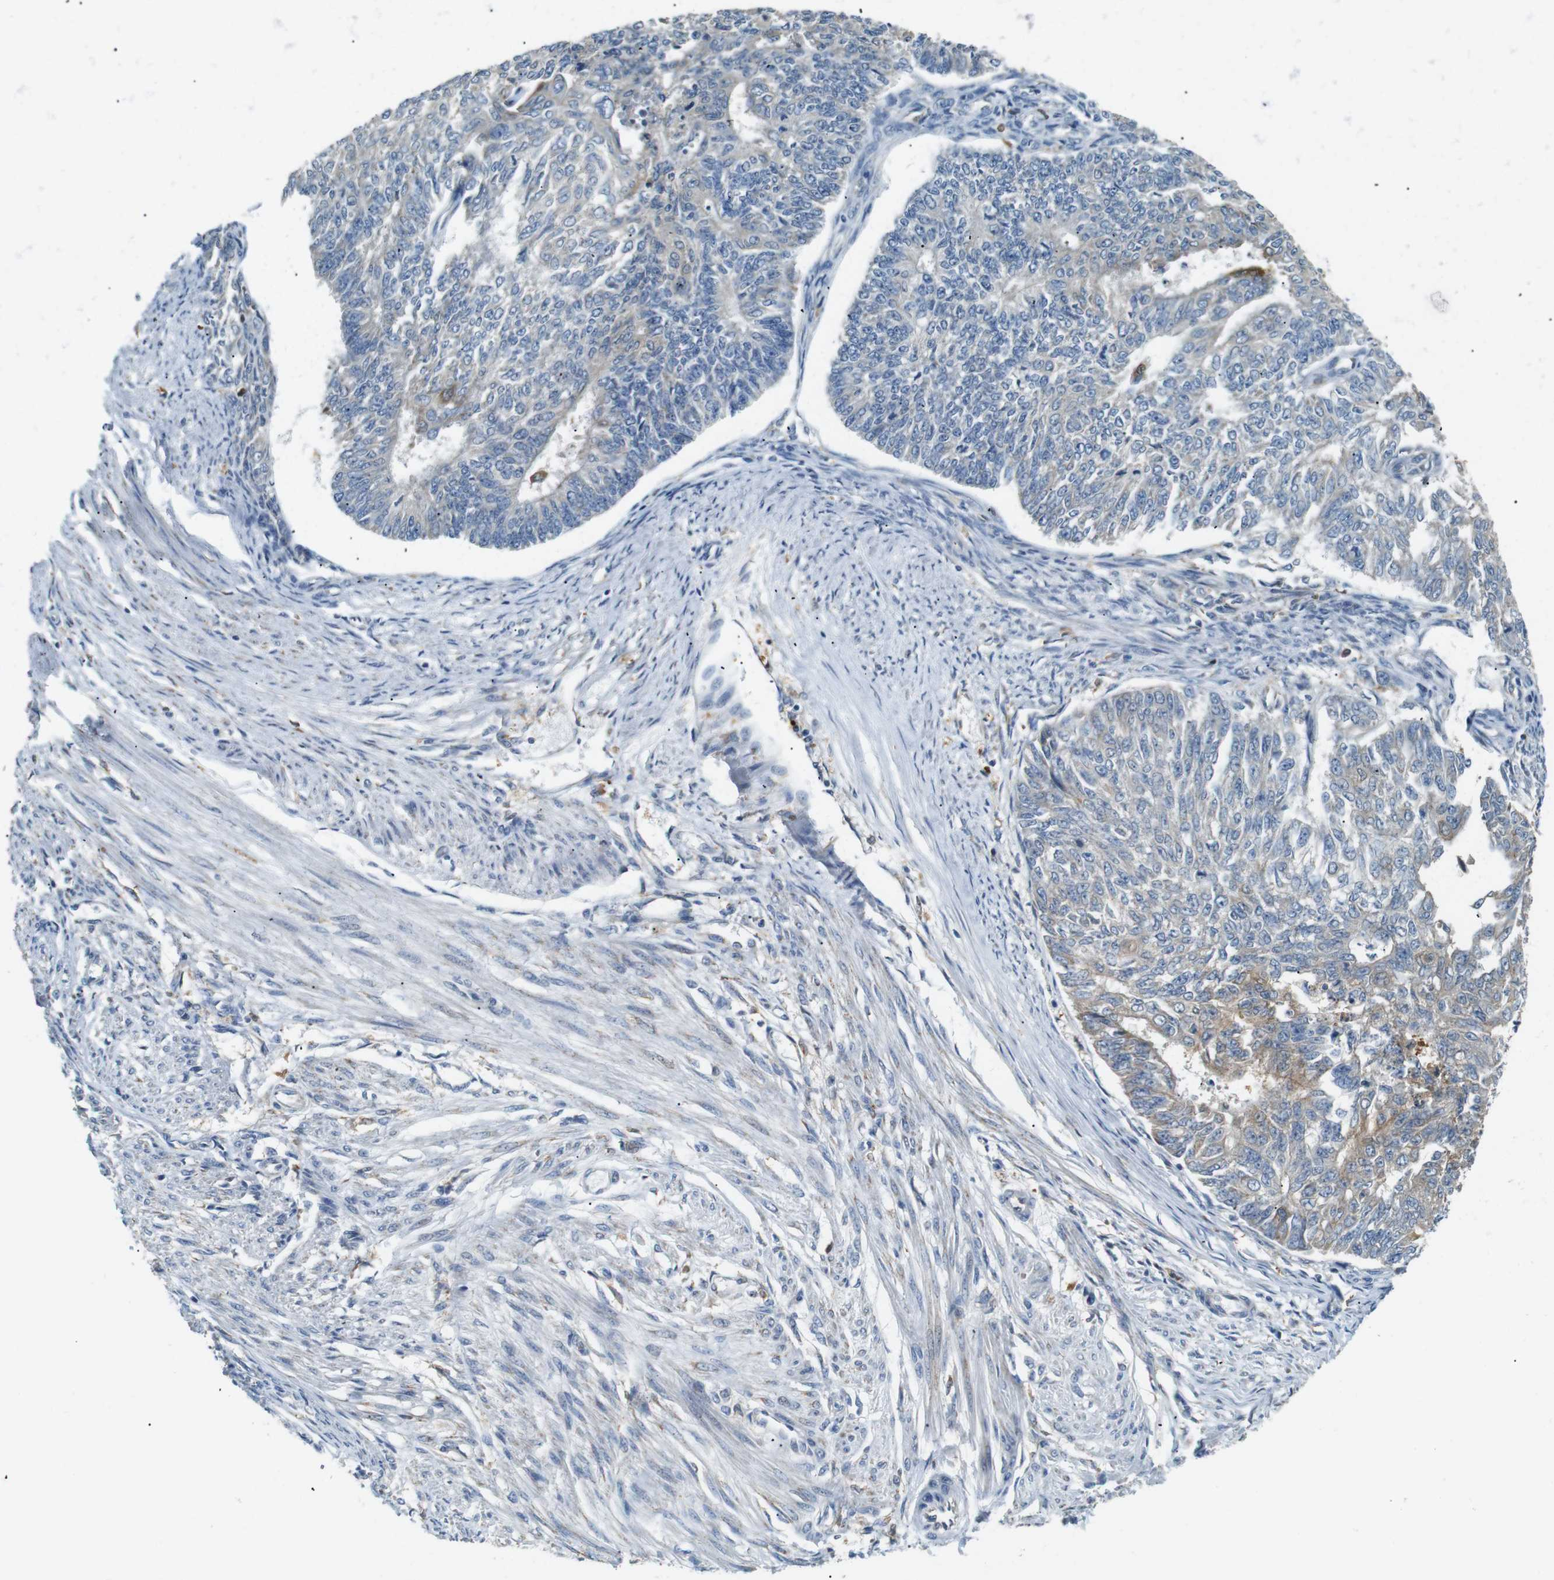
{"staining": {"intensity": "negative", "quantity": "none", "location": "none"}, "tissue": "endometrial cancer", "cell_type": "Tumor cells", "image_type": "cancer", "snomed": [{"axis": "morphology", "description": "Adenocarcinoma, NOS"}, {"axis": "topography", "description": "Endometrium"}], "caption": "The micrograph displays no significant positivity in tumor cells of endometrial cancer (adenocarcinoma).", "gene": "NEBL", "patient": {"sex": "female", "age": 32}}